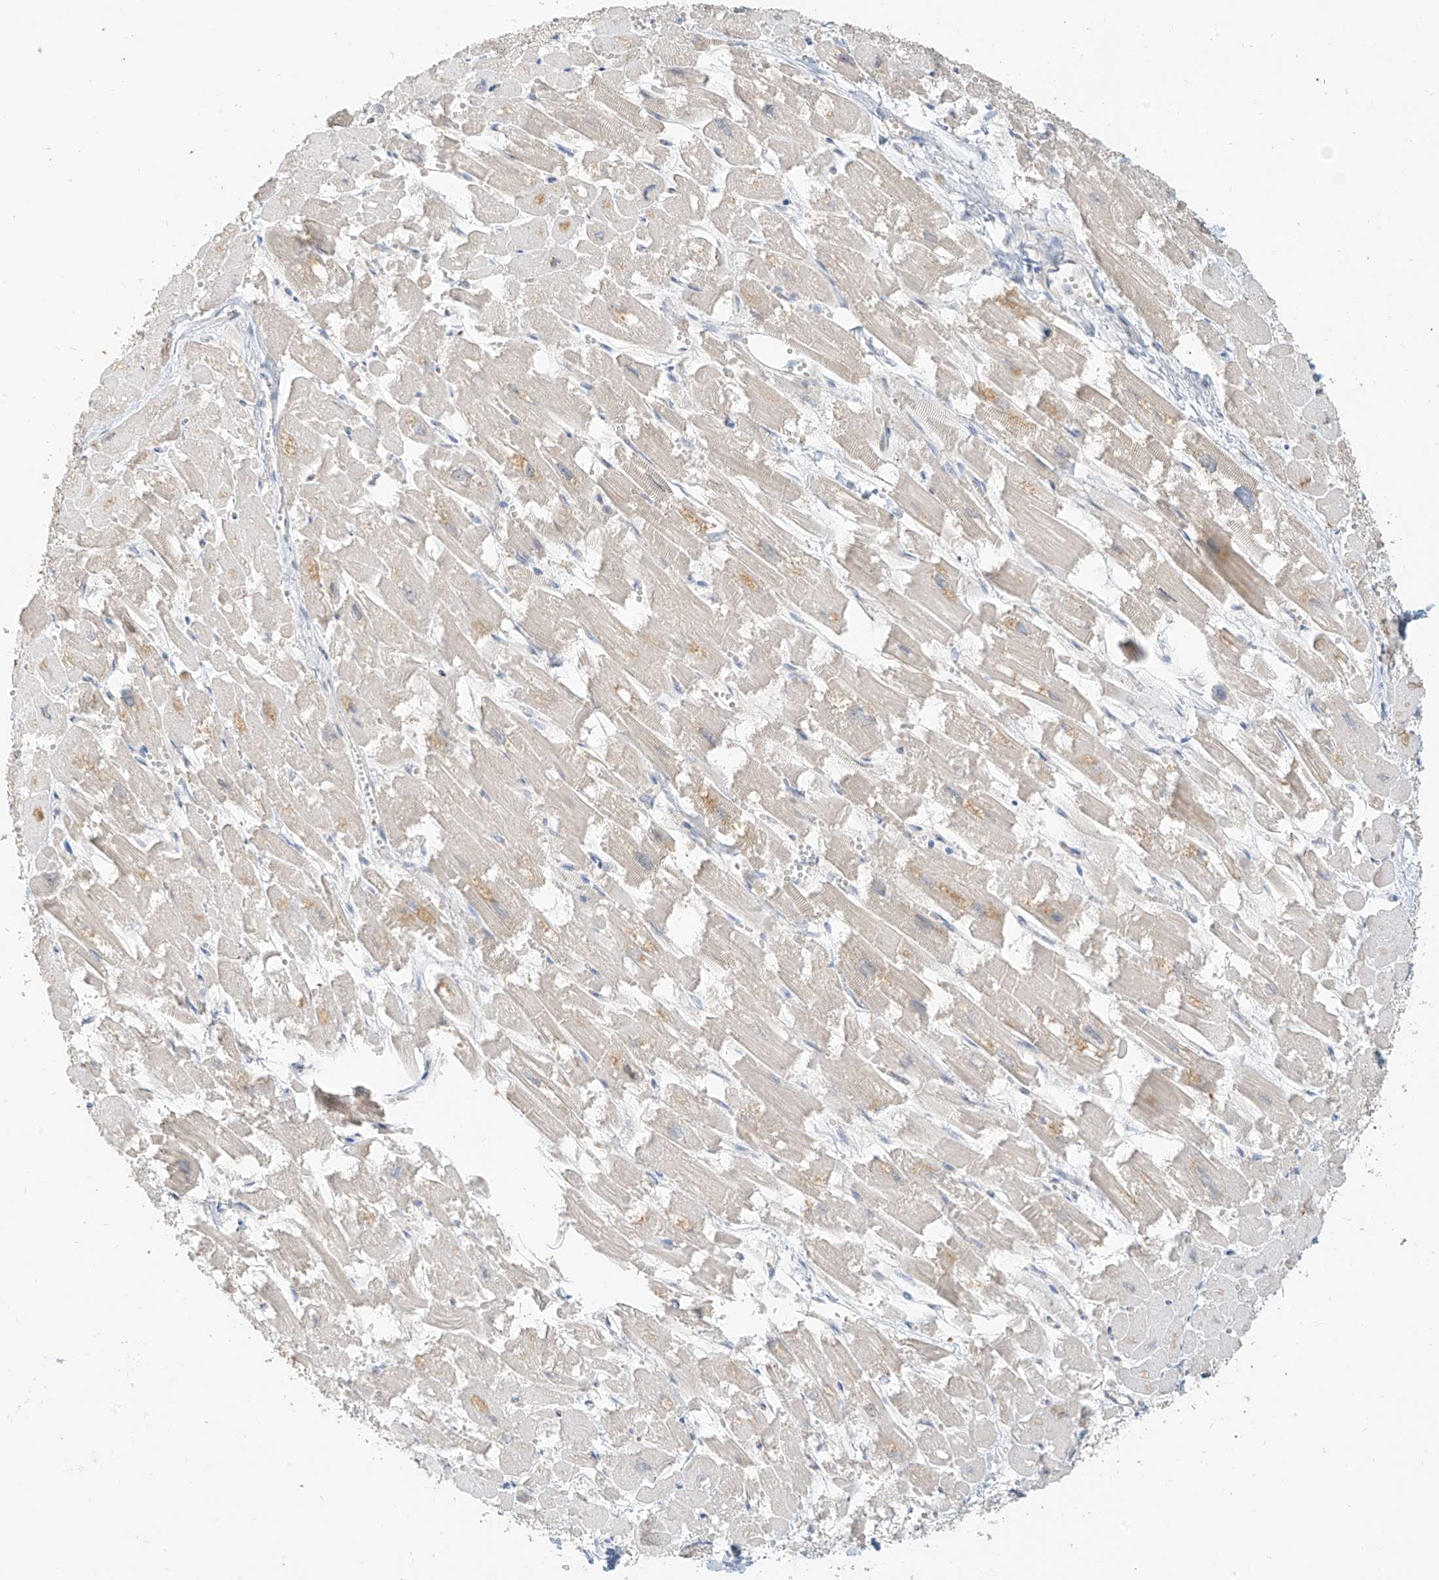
{"staining": {"intensity": "weak", "quantity": "<25%", "location": "cytoplasmic/membranous"}, "tissue": "heart muscle", "cell_type": "Cardiomyocytes", "image_type": "normal", "snomed": [{"axis": "morphology", "description": "Normal tissue, NOS"}, {"axis": "topography", "description": "Heart"}], "caption": "Immunohistochemistry (IHC) of benign human heart muscle demonstrates no expression in cardiomyocytes.", "gene": "C2orf42", "patient": {"sex": "male", "age": 54}}